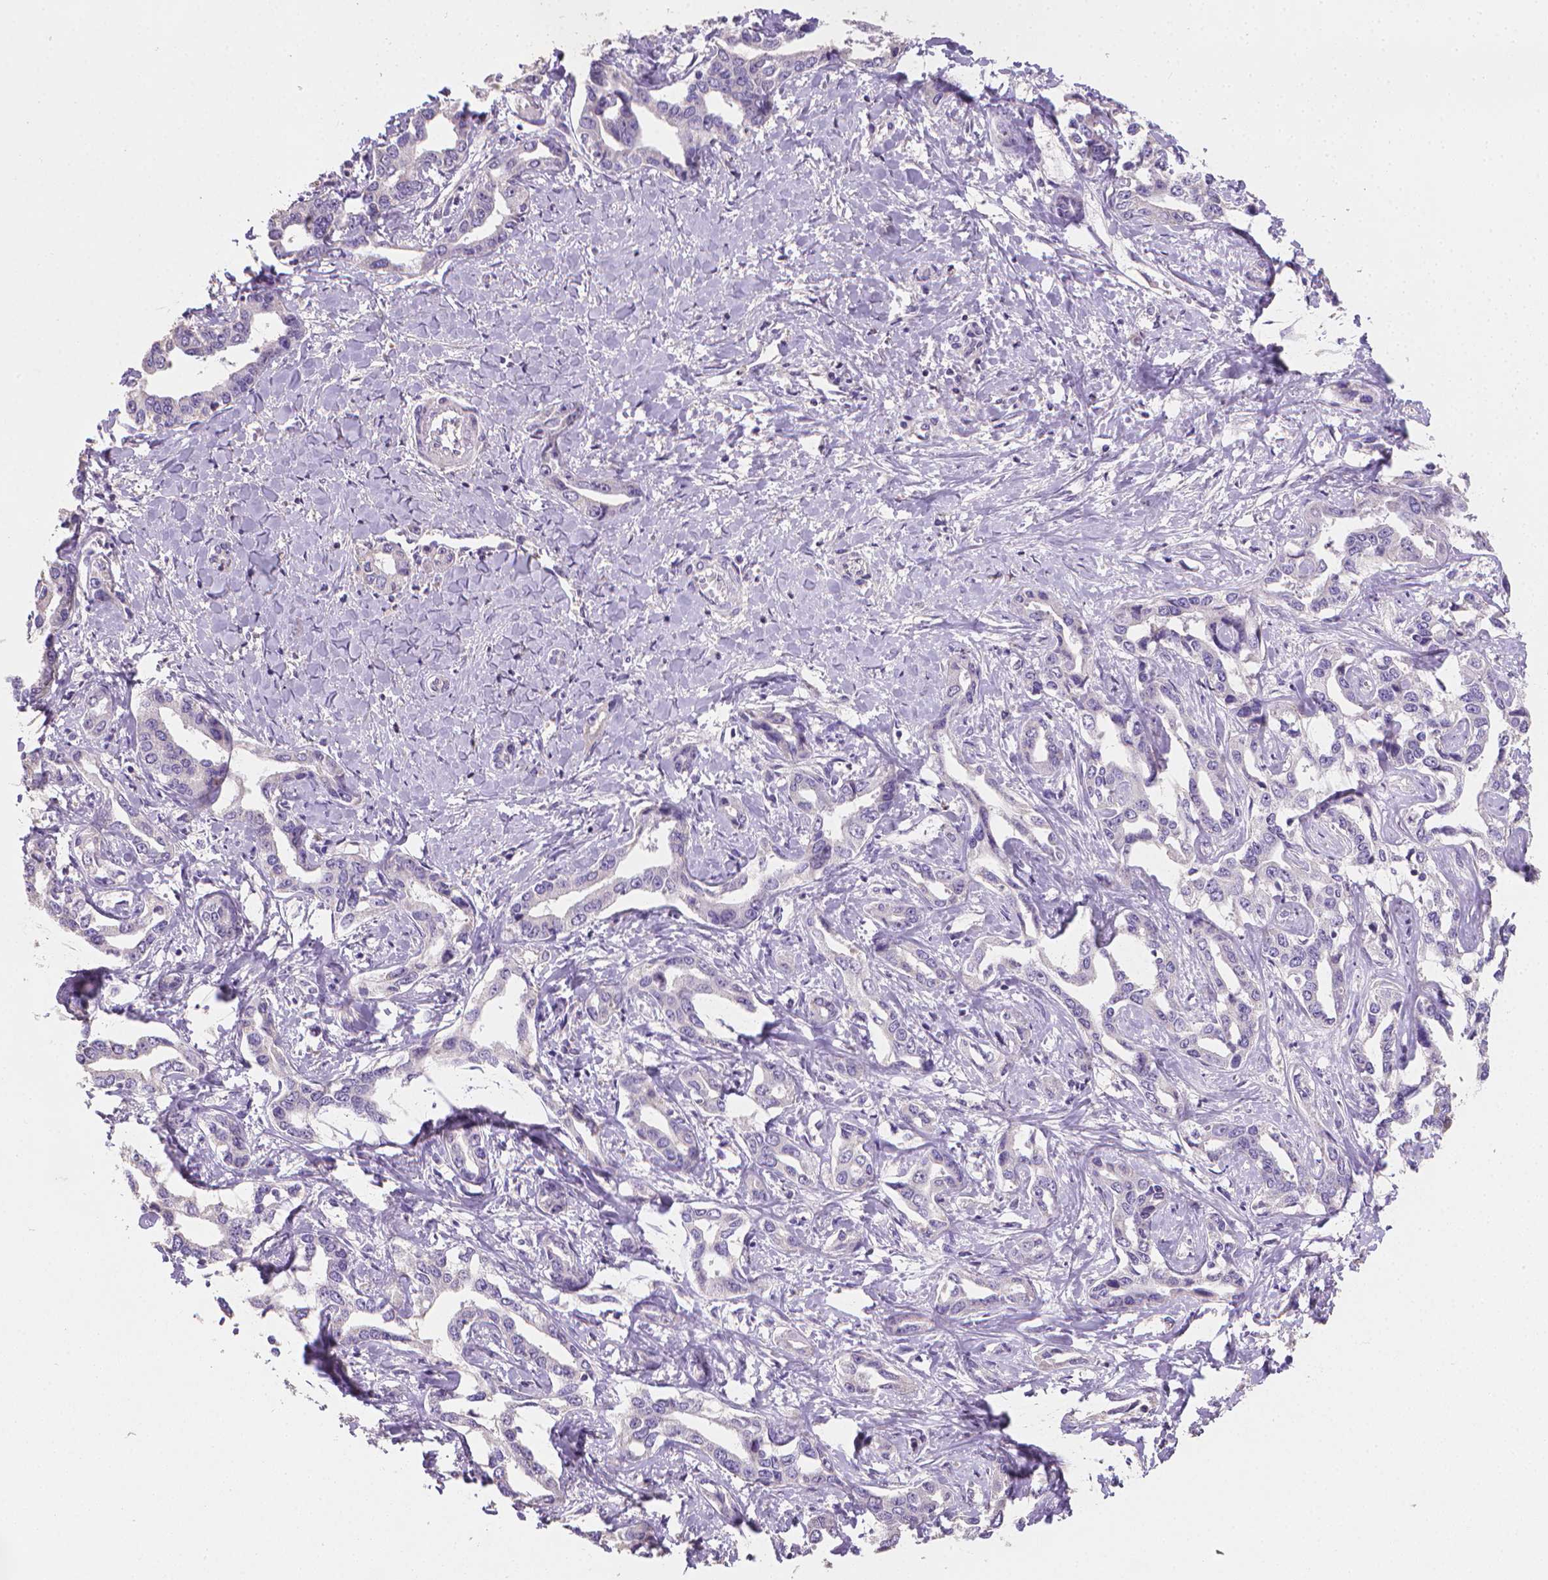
{"staining": {"intensity": "negative", "quantity": "none", "location": "none"}, "tissue": "liver cancer", "cell_type": "Tumor cells", "image_type": "cancer", "snomed": [{"axis": "morphology", "description": "Cholangiocarcinoma"}, {"axis": "topography", "description": "Liver"}], "caption": "Tumor cells show no significant positivity in cholangiocarcinoma (liver). (Immunohistochemistry (ihc), brightfield microscopy, high magnification).", "gene": "CATIP", "patient": {"sex": "male", "age": 59}}